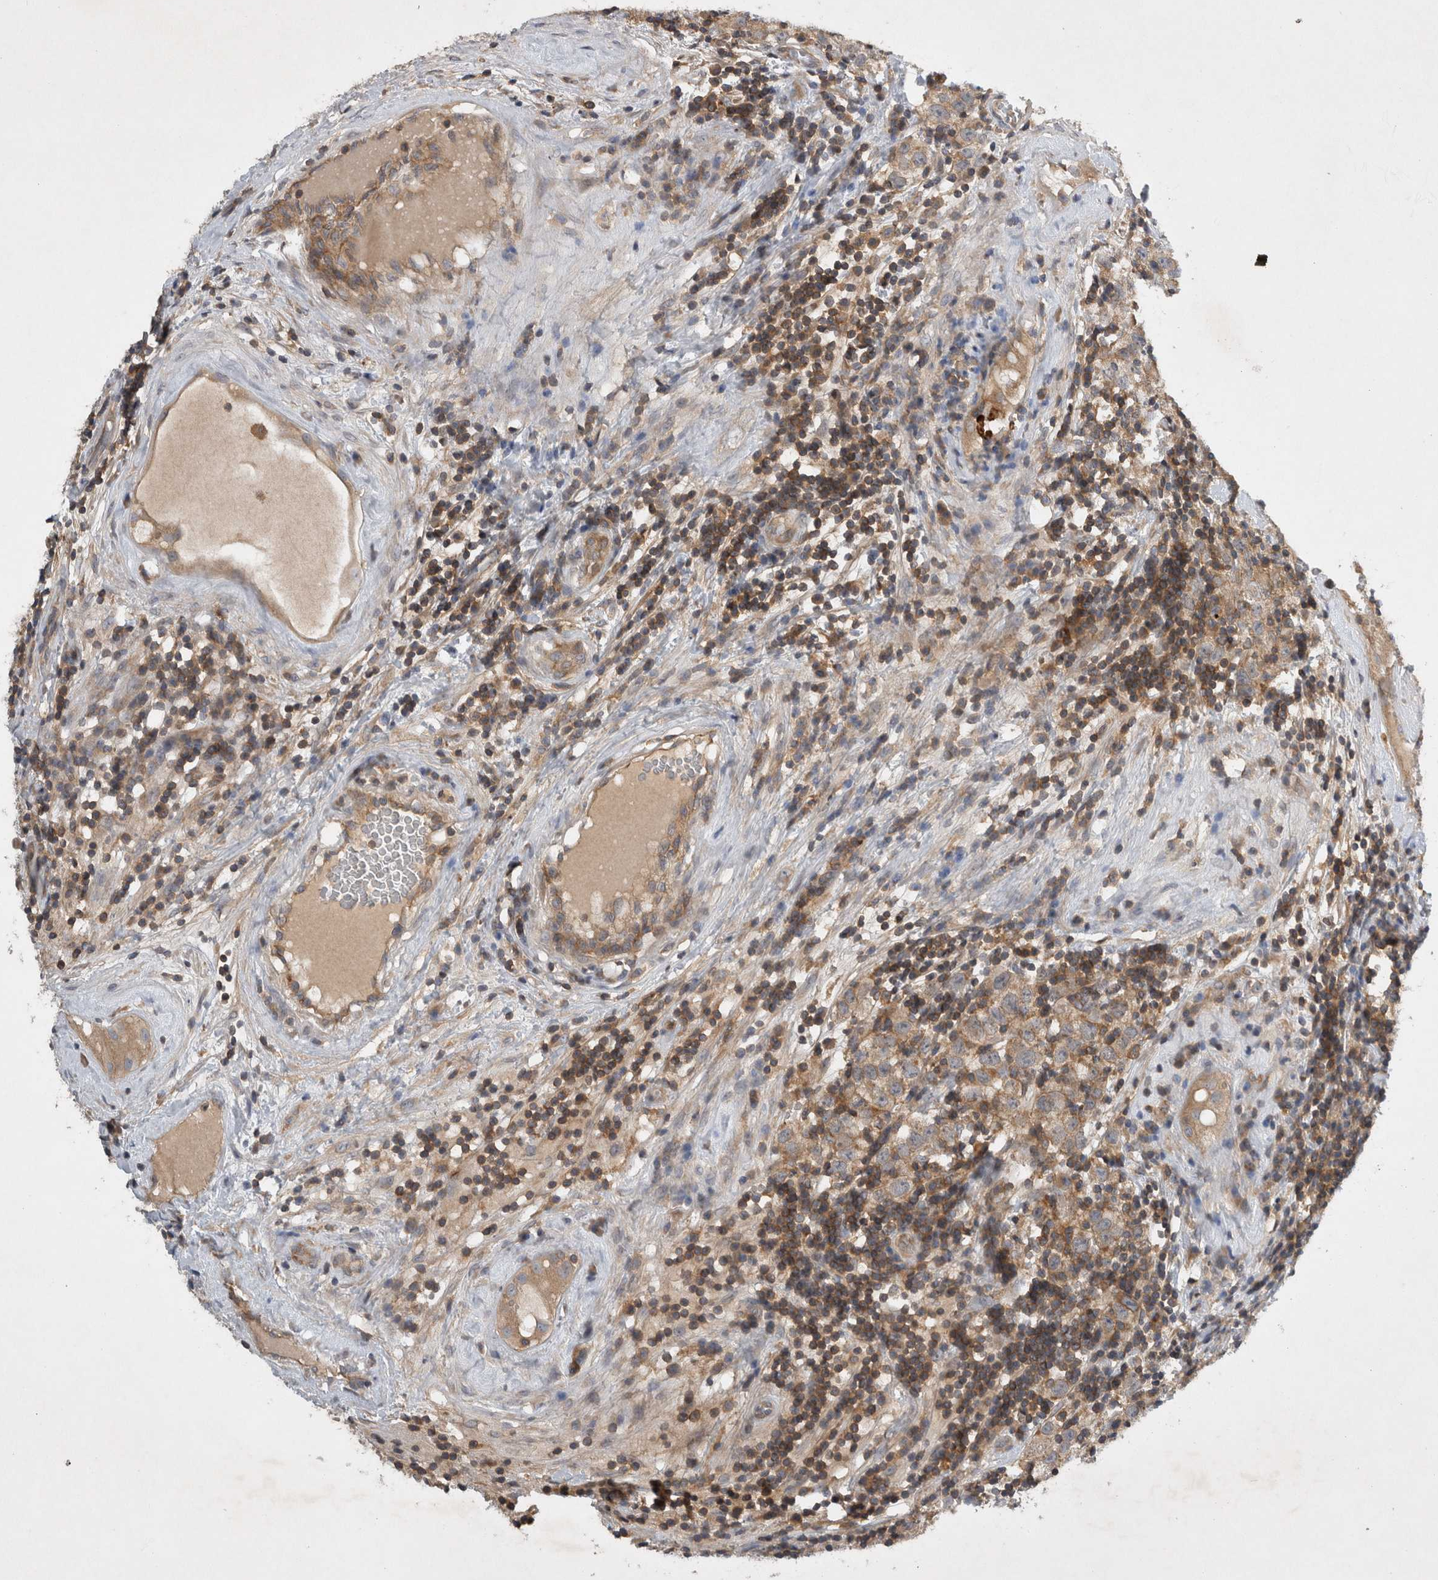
{"staining": {"intensity": "weak", "quantity": ">75%", "location": "cytoplasmic/membranous"}, "tissue": "testis cancer", "cell_type": "Tumor cells", "image_type": "cancer", "snomed": [{"axis": "morphology", "description": "Seminoma, NOS"}, {"axis": "morphology", "description": "Carcinoma, Embryonal, NOS"}, {"axis": "topography", "description": "Testis"}], "caption": "A brown stain labels weak cytoplasmic/membranous expression of a protein in seminoma (testis) tumor cells.", "gene": "SCARA5", "patient": {"sex": "male", "age": 28}}